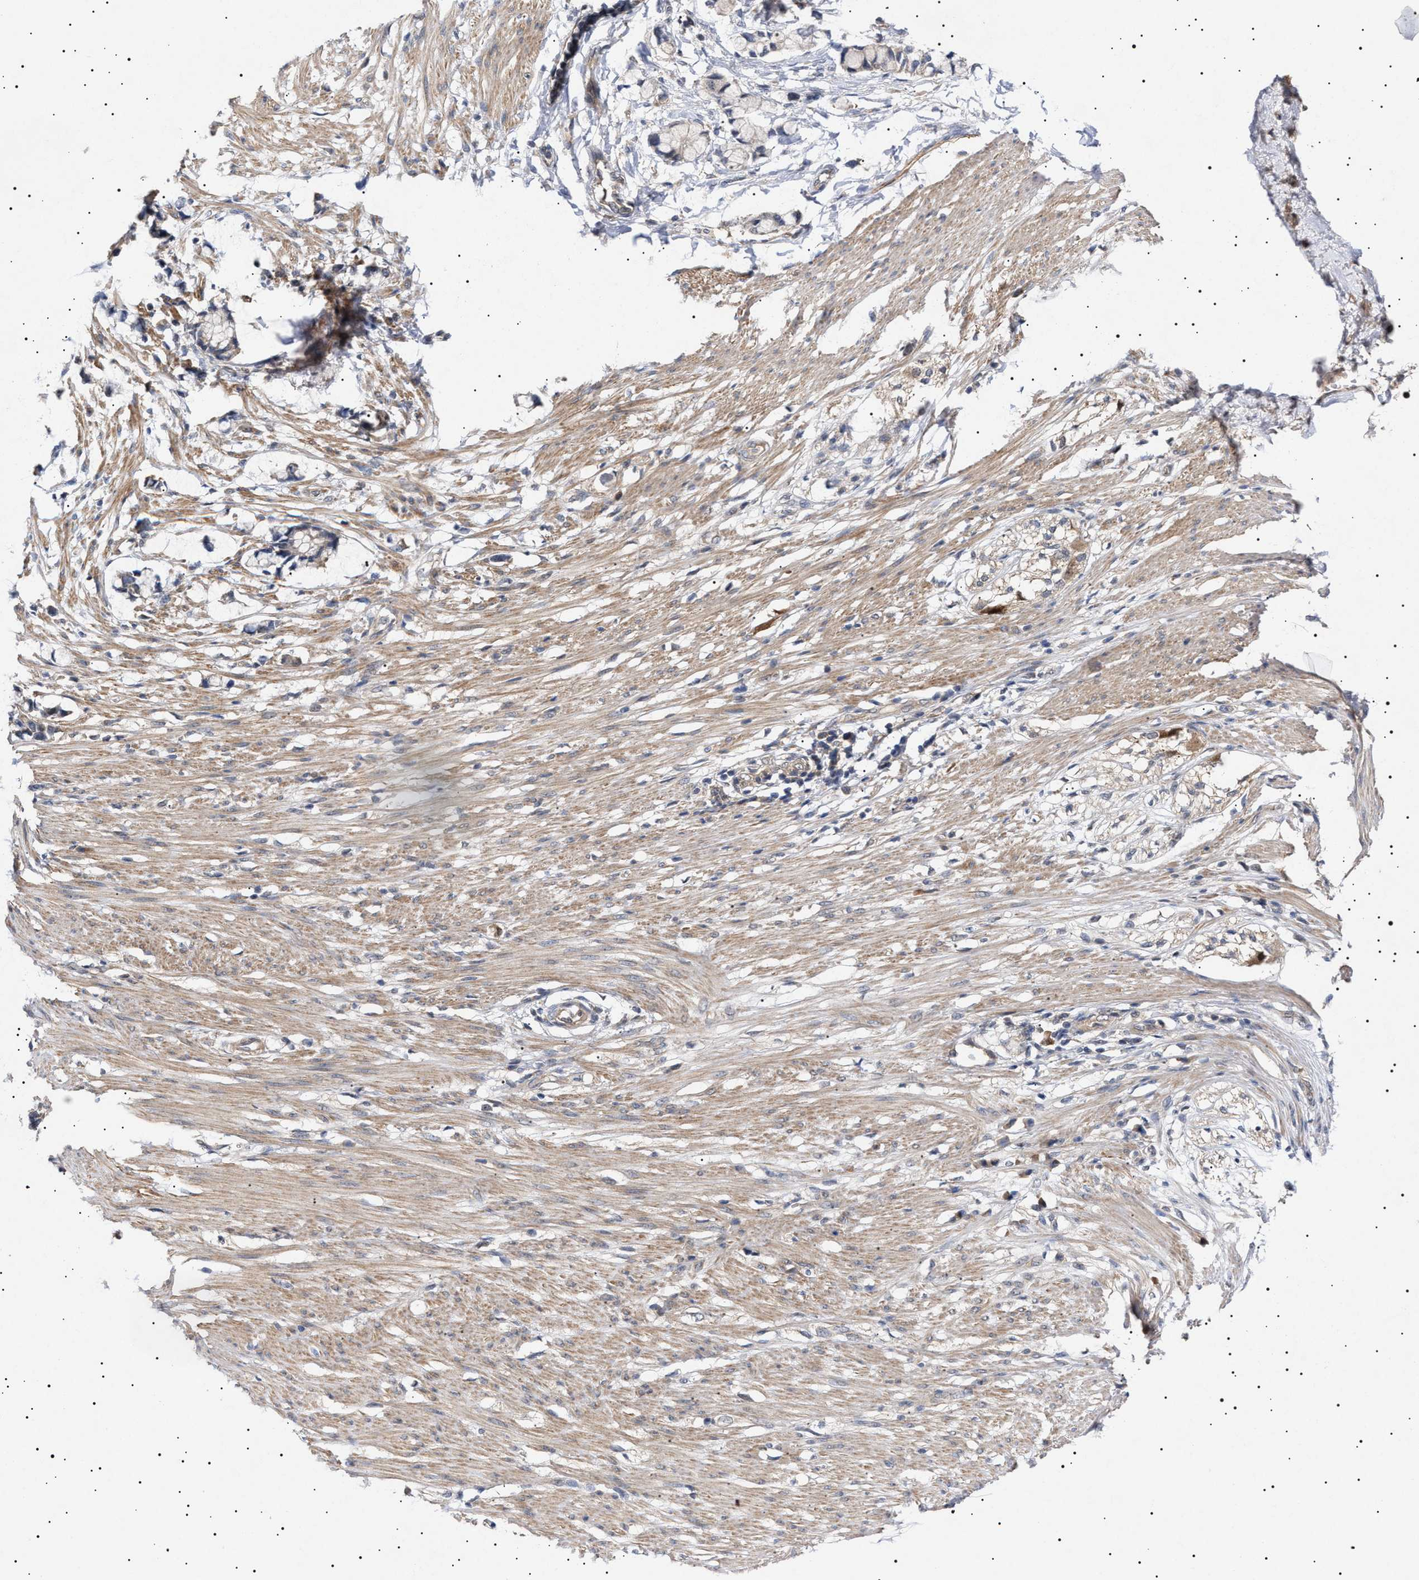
{"staining": {"intensity": "moderate", "quantity": ">75%", "location": "cytoplasmic/membranous"}, "tissue": "smooth muscle", "cell_type": "Smooth muscle cells", "image_type": "normal", "snomed": [{"axis": "morphology", "description": "Normal tissue, NOS"}, {"axis": "morphology", "description": "Adenocarcinoma, NOS"}, {"axis": "topography", "description": "Smooth muscle"}, {"axis": "topography", "description": "Colon"}], "caption": "Immunohistochemistry image of unremarkable human smooth muscle stained for a protein (brown), which exhibits medium levels of moderate cytoplasmic/membranous expression in about >75% of smooth muscle cells.", "gene": "NPLOC4", "patient": {"sex": "male", "age": 14}}